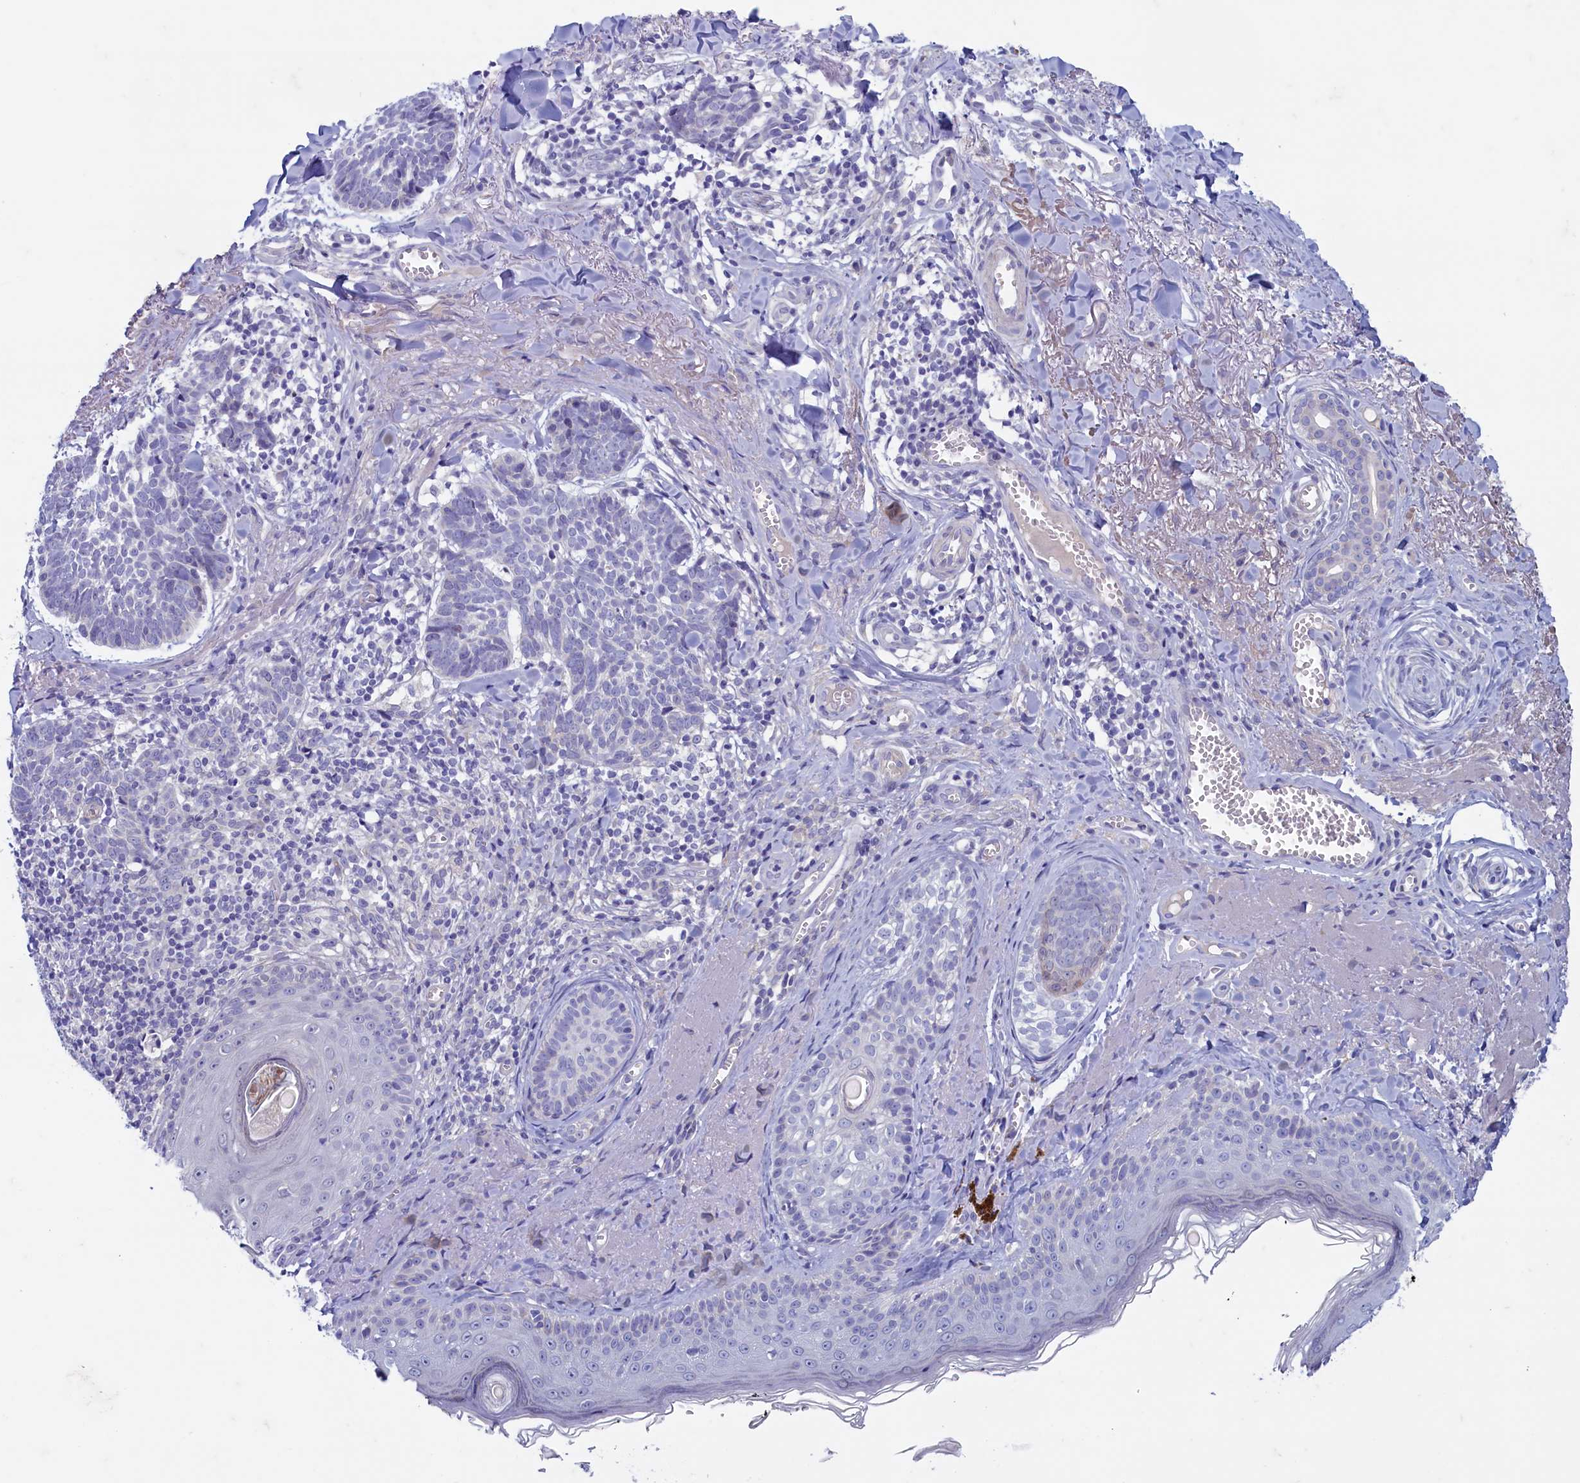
{"staining": {"intensity": "negative", "quantity": "none", "location": "none"}, "tissue": "skin cancer", "cell_type": "Tumor cells", "image_type": "cancer", "snomed": [{"axis": "morphology", "description": "Basal cell carcinoma"}, {"axis": "topography", "description": "Skin"}], "caption": "Immunohistochemistry (IHC) histopathology image of neoplastic tissue: skin cancer stained with DAB displays no significant protein expression in tumor cells.", "gene": "MAP1LC3A", "patient": {"sex": "female", "age": 74}}